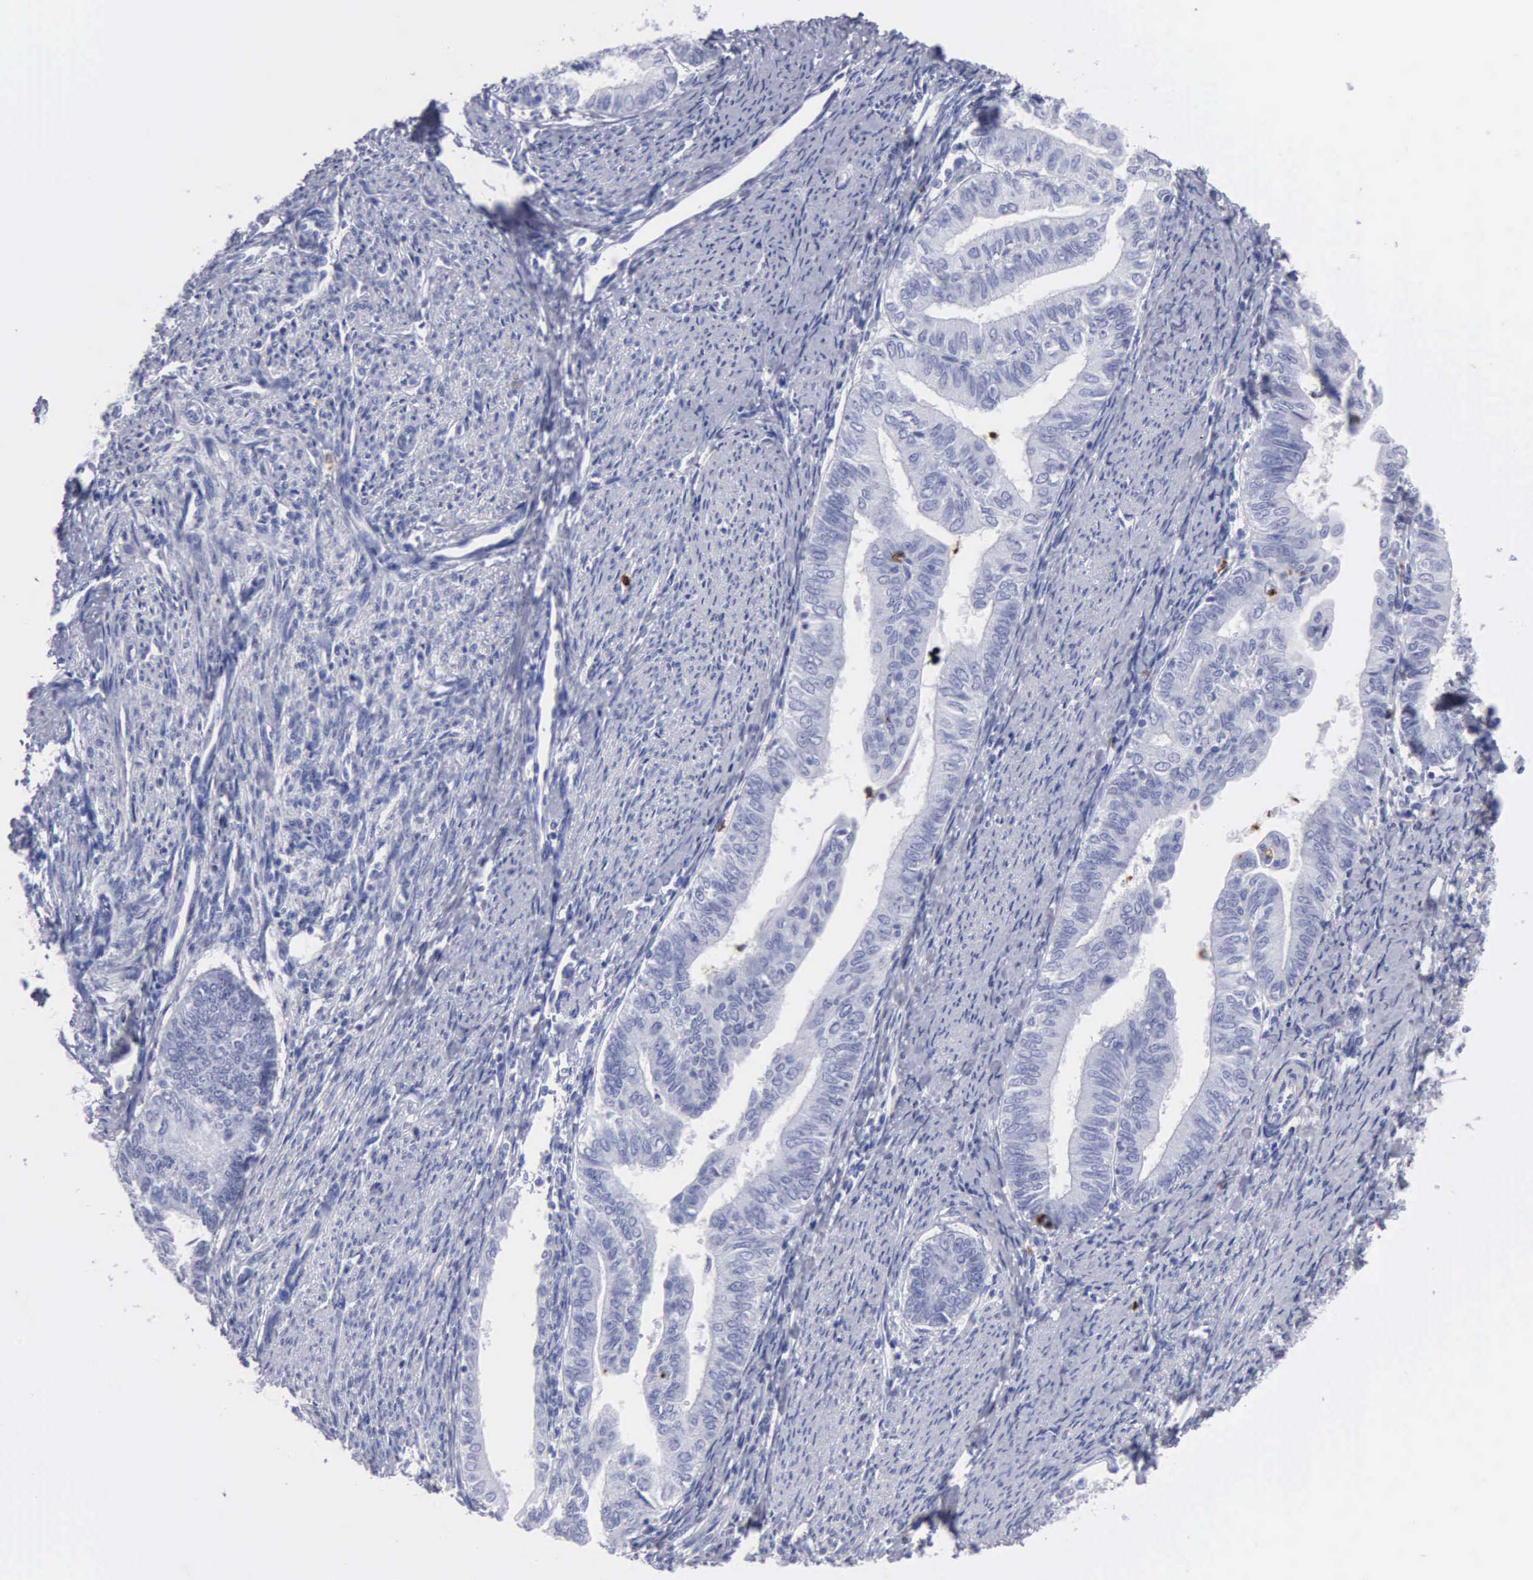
{"staining": {"intensity": "negative", "quantity": "none", "location": "none"}, "tissue": "endometrial cancer", "cell_type": "Tumor cells", "image_type": "cancer", "snomed": [{"axis": "morphology", "description": "Adenocarcinoma, NOS"}, {"axis": "topography", "description": "Endometrium"}], "caption": "Tumor cells are negative for protein expression in human endometrial cancer.", "gene": "CTSG", "patient": {"sex": "female", "age": 66}}